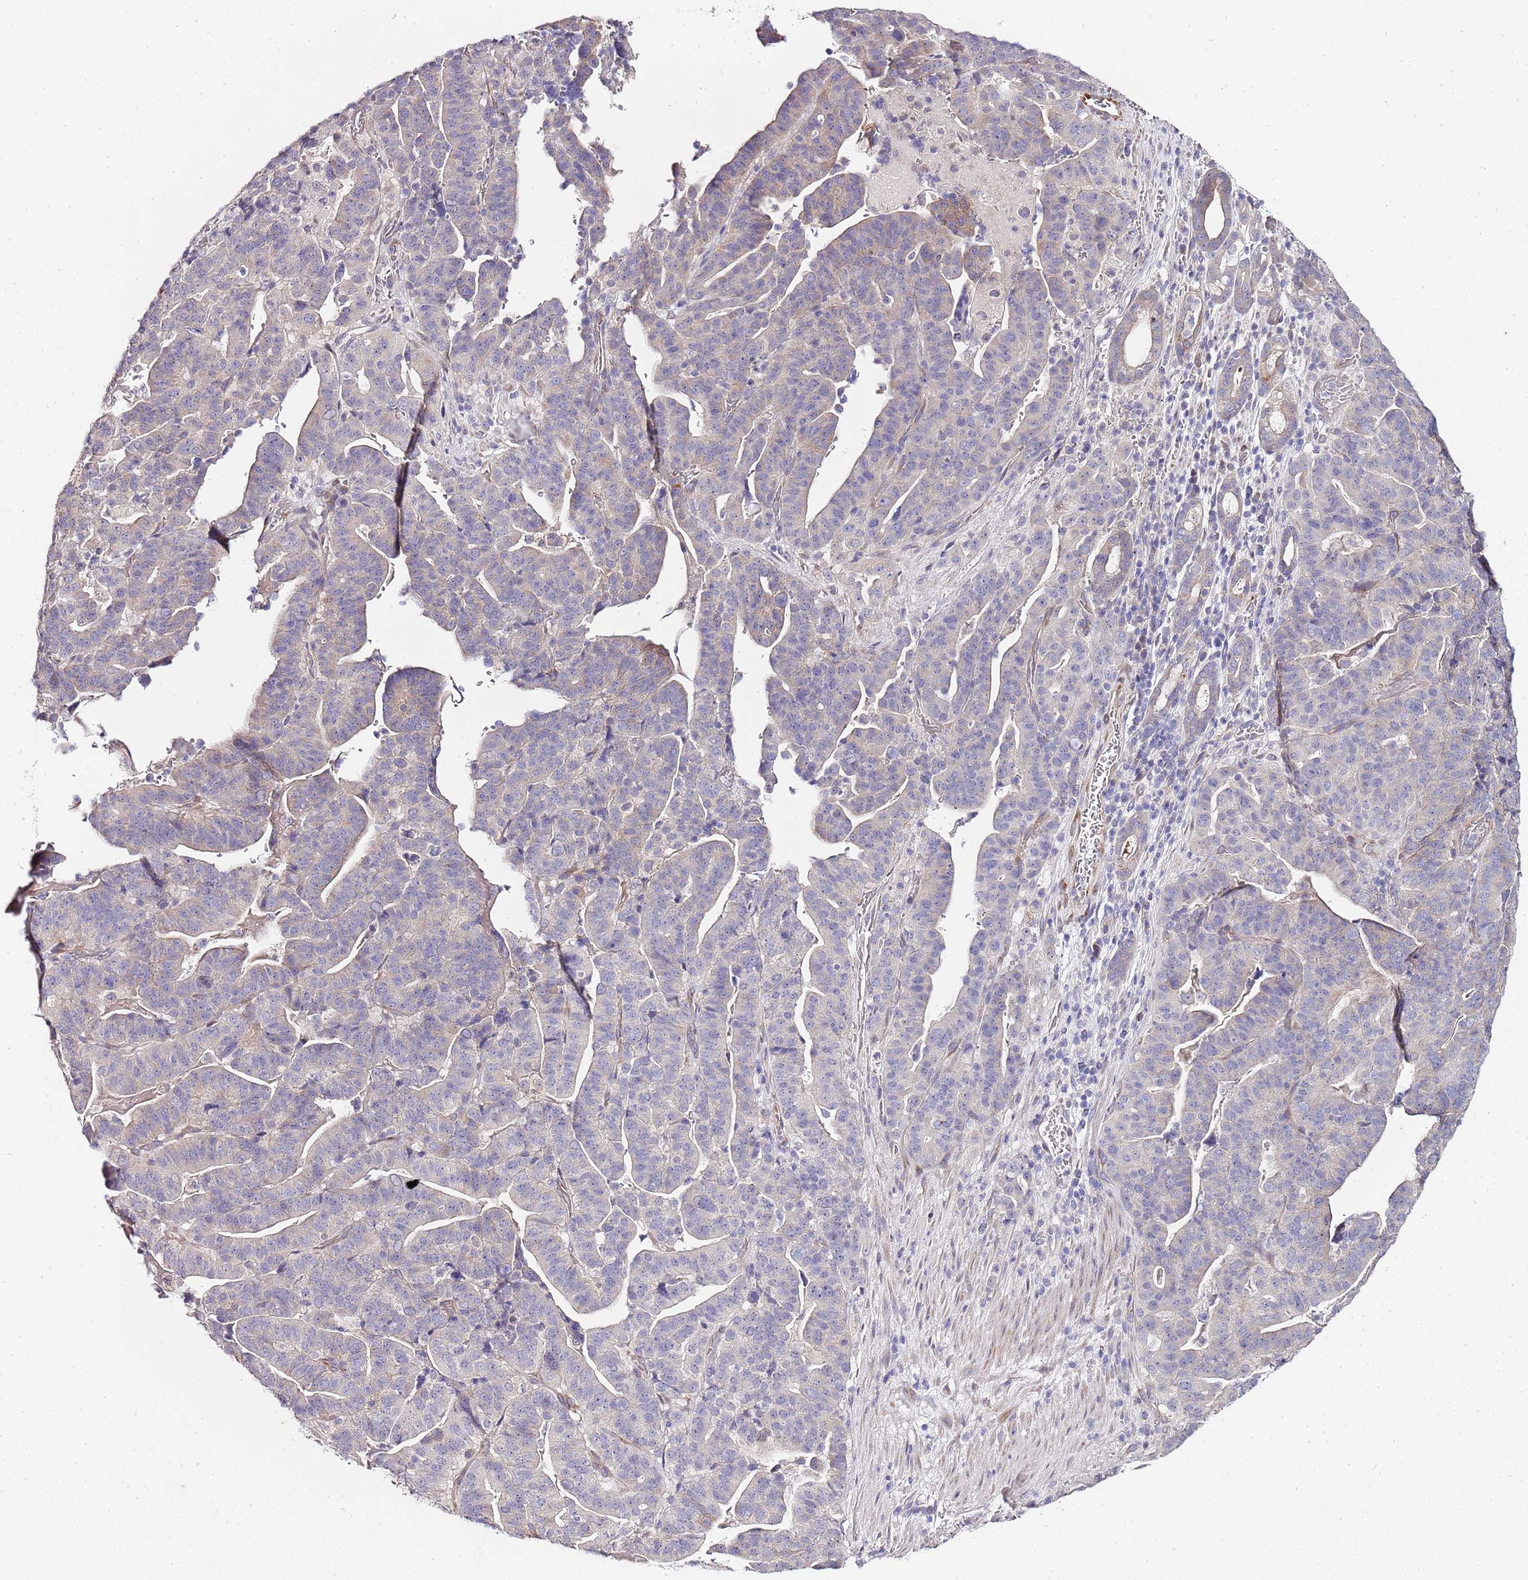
{"staining": {"intensity": "negative", "quantity": "none", "location": "none"}, "tissue": "stomach cancer", "cell_type": "Tumor cells", "image_type": "cancer", "snomed": [{"axis": "morphology", "description": "Adenocarcinoma, NOS"}, {"axis": "topography", "description": "Stomach"}], "caption": "A high-resolution photomicrograph shows immunohistochemistry staining of stomach adenocarcinoma, which shows no significant staining in tumor cells. Brightfield microscopy of immunohistochemistry stained with DAB (3,3'-diaminobenzidine) (brown) and hematoxylin (blue), captured at high magnification.", "gene": "TBC1D9", "patient": {"sex": "male", "age": 48}}